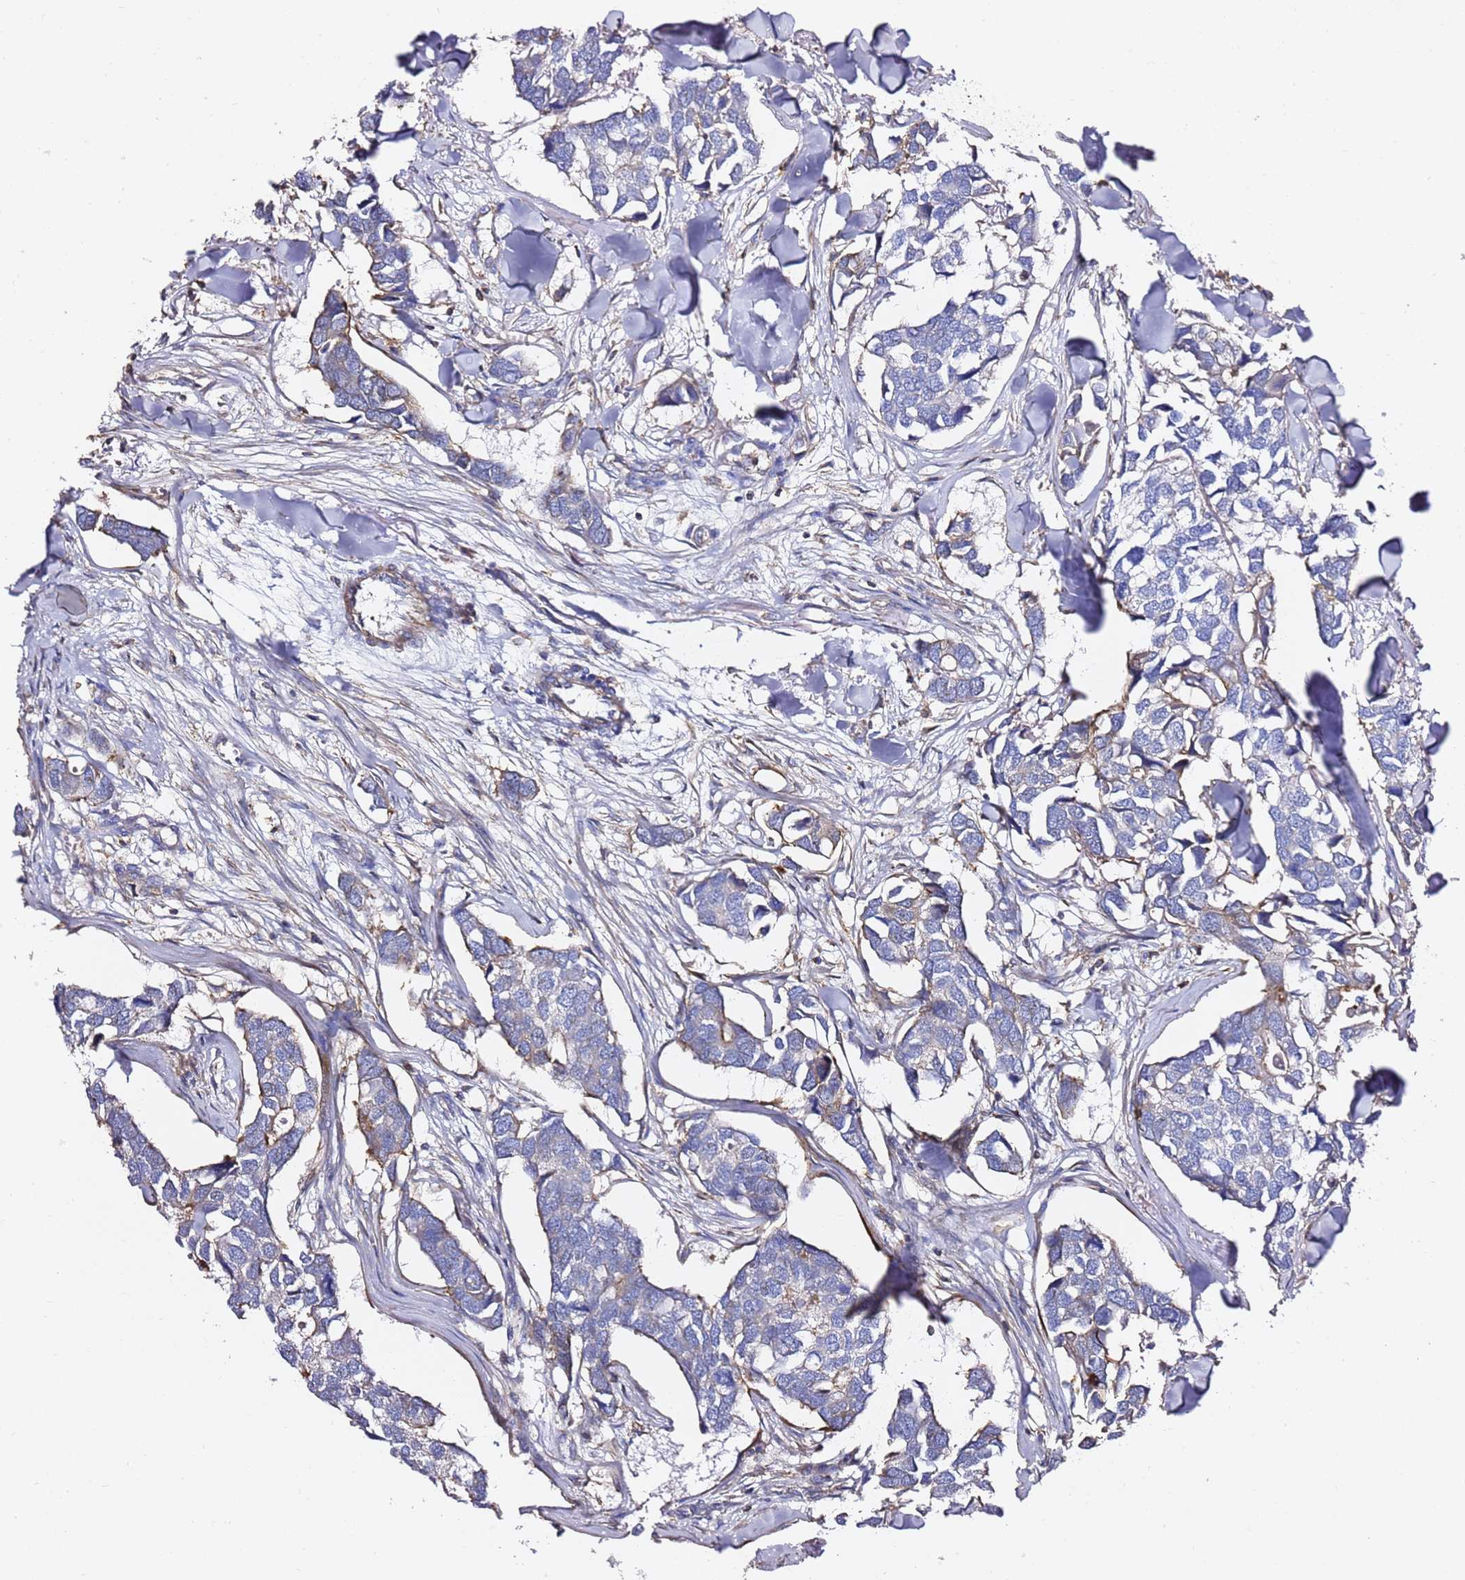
{"staining": {"intensity": "negative", "quantity": "none", "location": "none"}, "tissue": "breast cancer", "cell_type": "Tumor cells", "image_type": "cancer", "snomed": [{"axis": "morphology", "description": "Duct carcinoma"}, {"axis": "topography", "description": "Breast"}], "caption": "Tumor cells are negative for brown protein staining in breast cancer.", "gene": "ZFP36L2", "patient": {"sex": "female", "age": 83}}